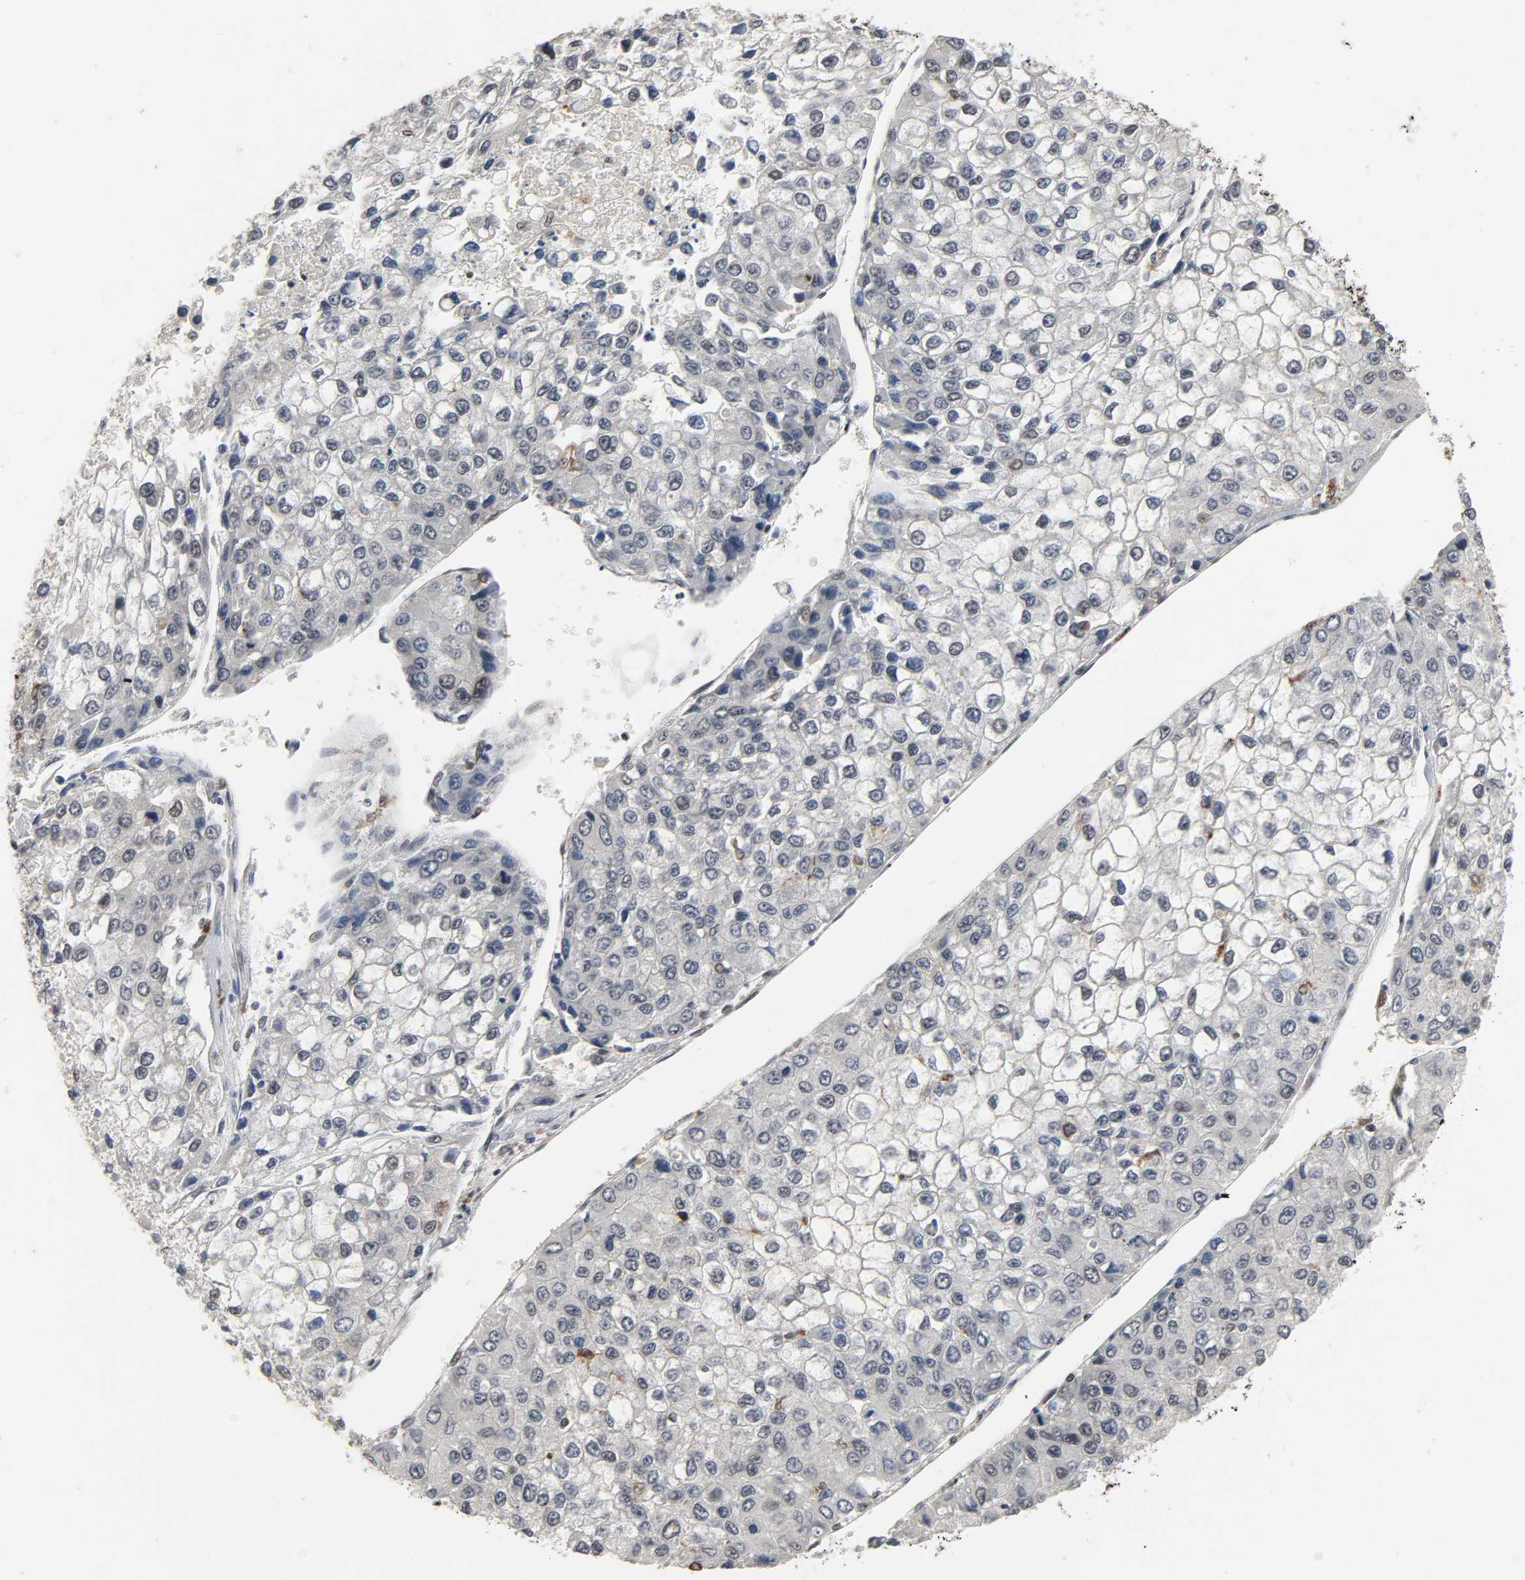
{"staining": {"intensity": "weak", "quantity": "<25%", "location": "nuclear"}, "tissue": "liver cancer", "cell_type": "Tumor cells", "image_type": "cancer", "snomed": [{"axis": "morphology", "description": "Carcinoma, Hepatocellular, NOS"}, {"axis": "topography", "description": "Liver"}], "caption": "Liver cancer (hepatocellular carcinoma) was stained to show a protein in brown. There is no significant staining in tumor cells. The staining was performed using DAB (3,3'-diaminobenzidine) to visualize the protein expression in brown, while the nuclei were stained in blue with hematoxylin (Magnification: 20x).", "gene": "DAZAP1", "patient": {"sex": "female", "age": 66}}